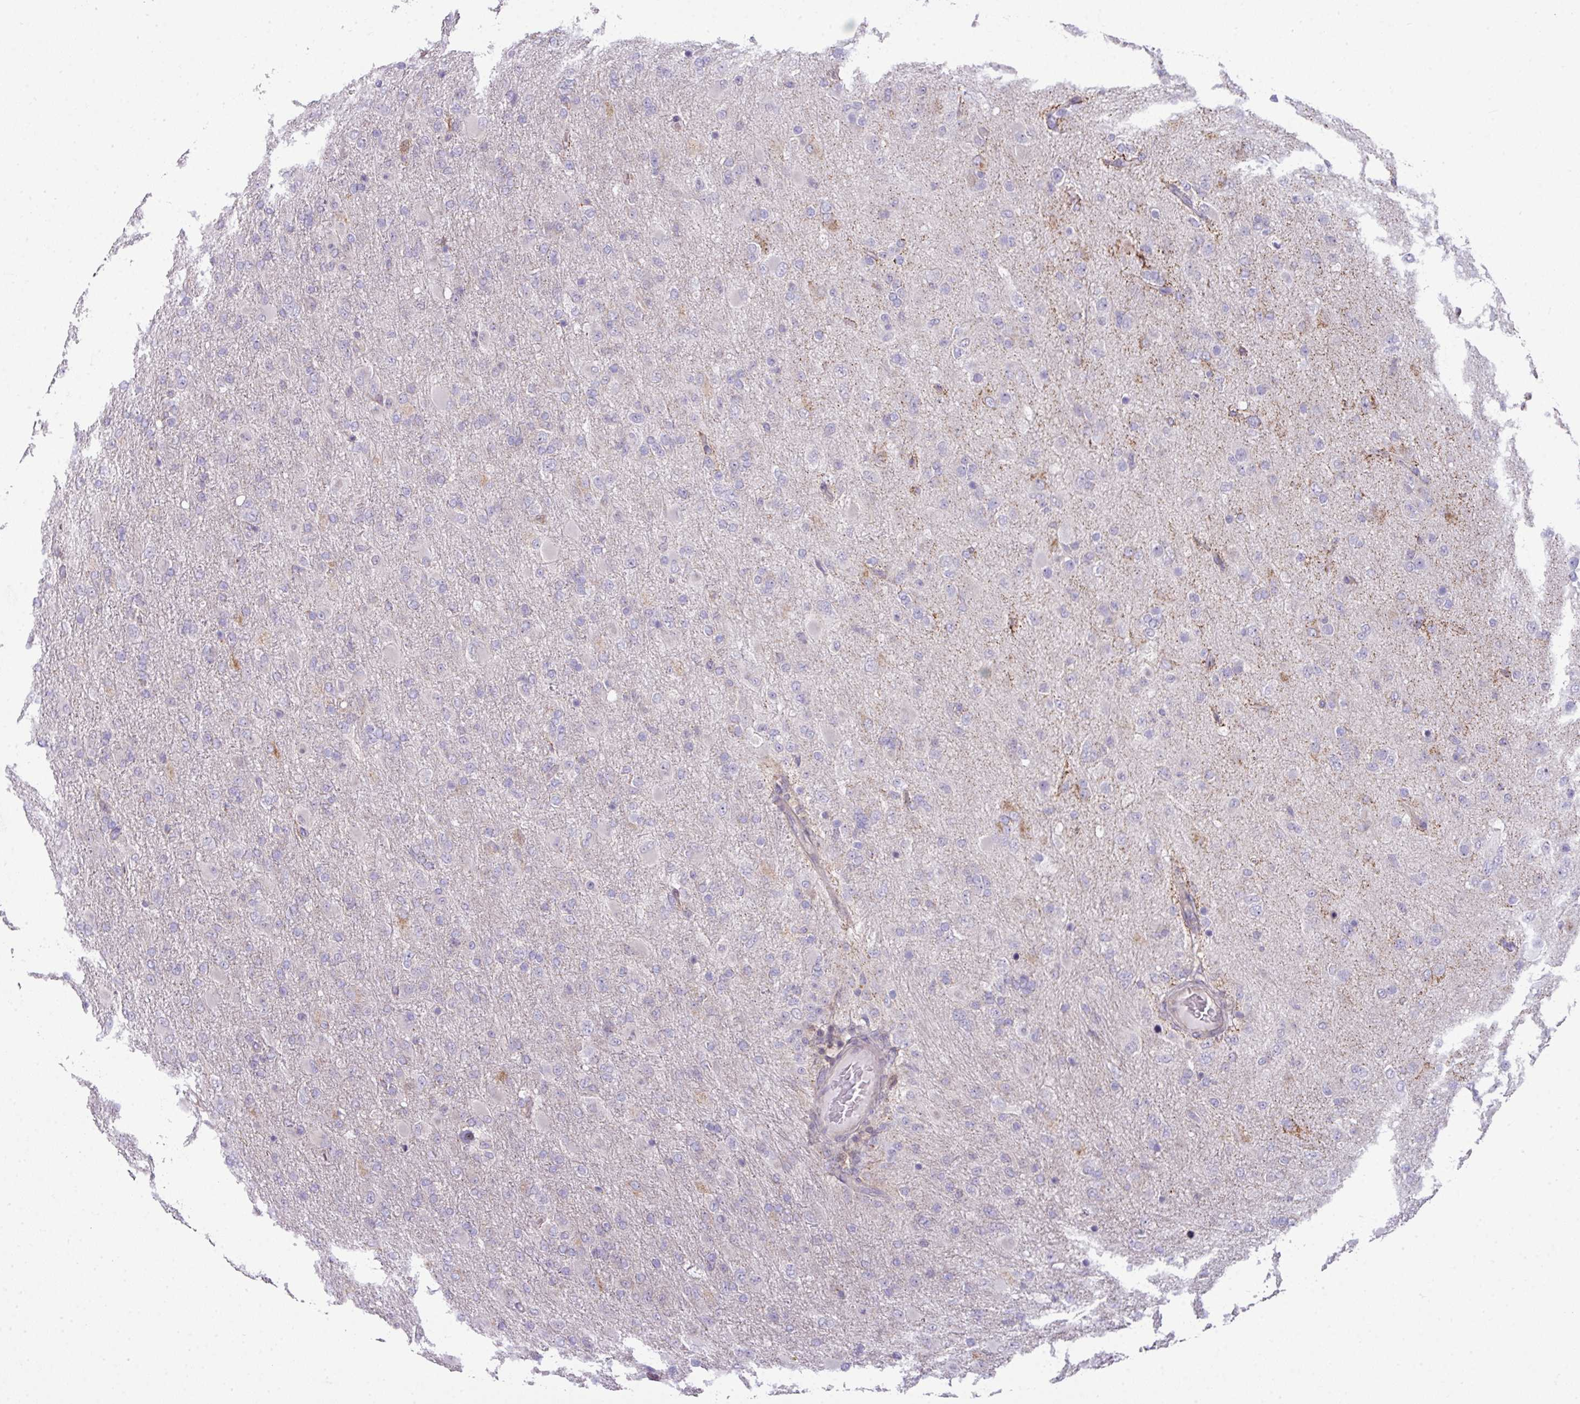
{"staining": {"intensity": "moderate", "quantity": "<25%", "location": "cytoplasmic/membranous"}, "tissue": "glioma", "cell_type": "Tumor cells", "image_type": "cancer", "snomed": [{"axis": "morphology", "description": "Glioma, malignant, Low grade"}, {"axis": "topography", "description": "Brain"}], "caption": "This image demonstrates immunohistochemistry (IHC) staining of glioma, with low moderate cytoplasmic/membranous expression in approximately <25% of tumor cells.", "gene": "STAT5A", "patient": {"sex": "male", "age": 65}}